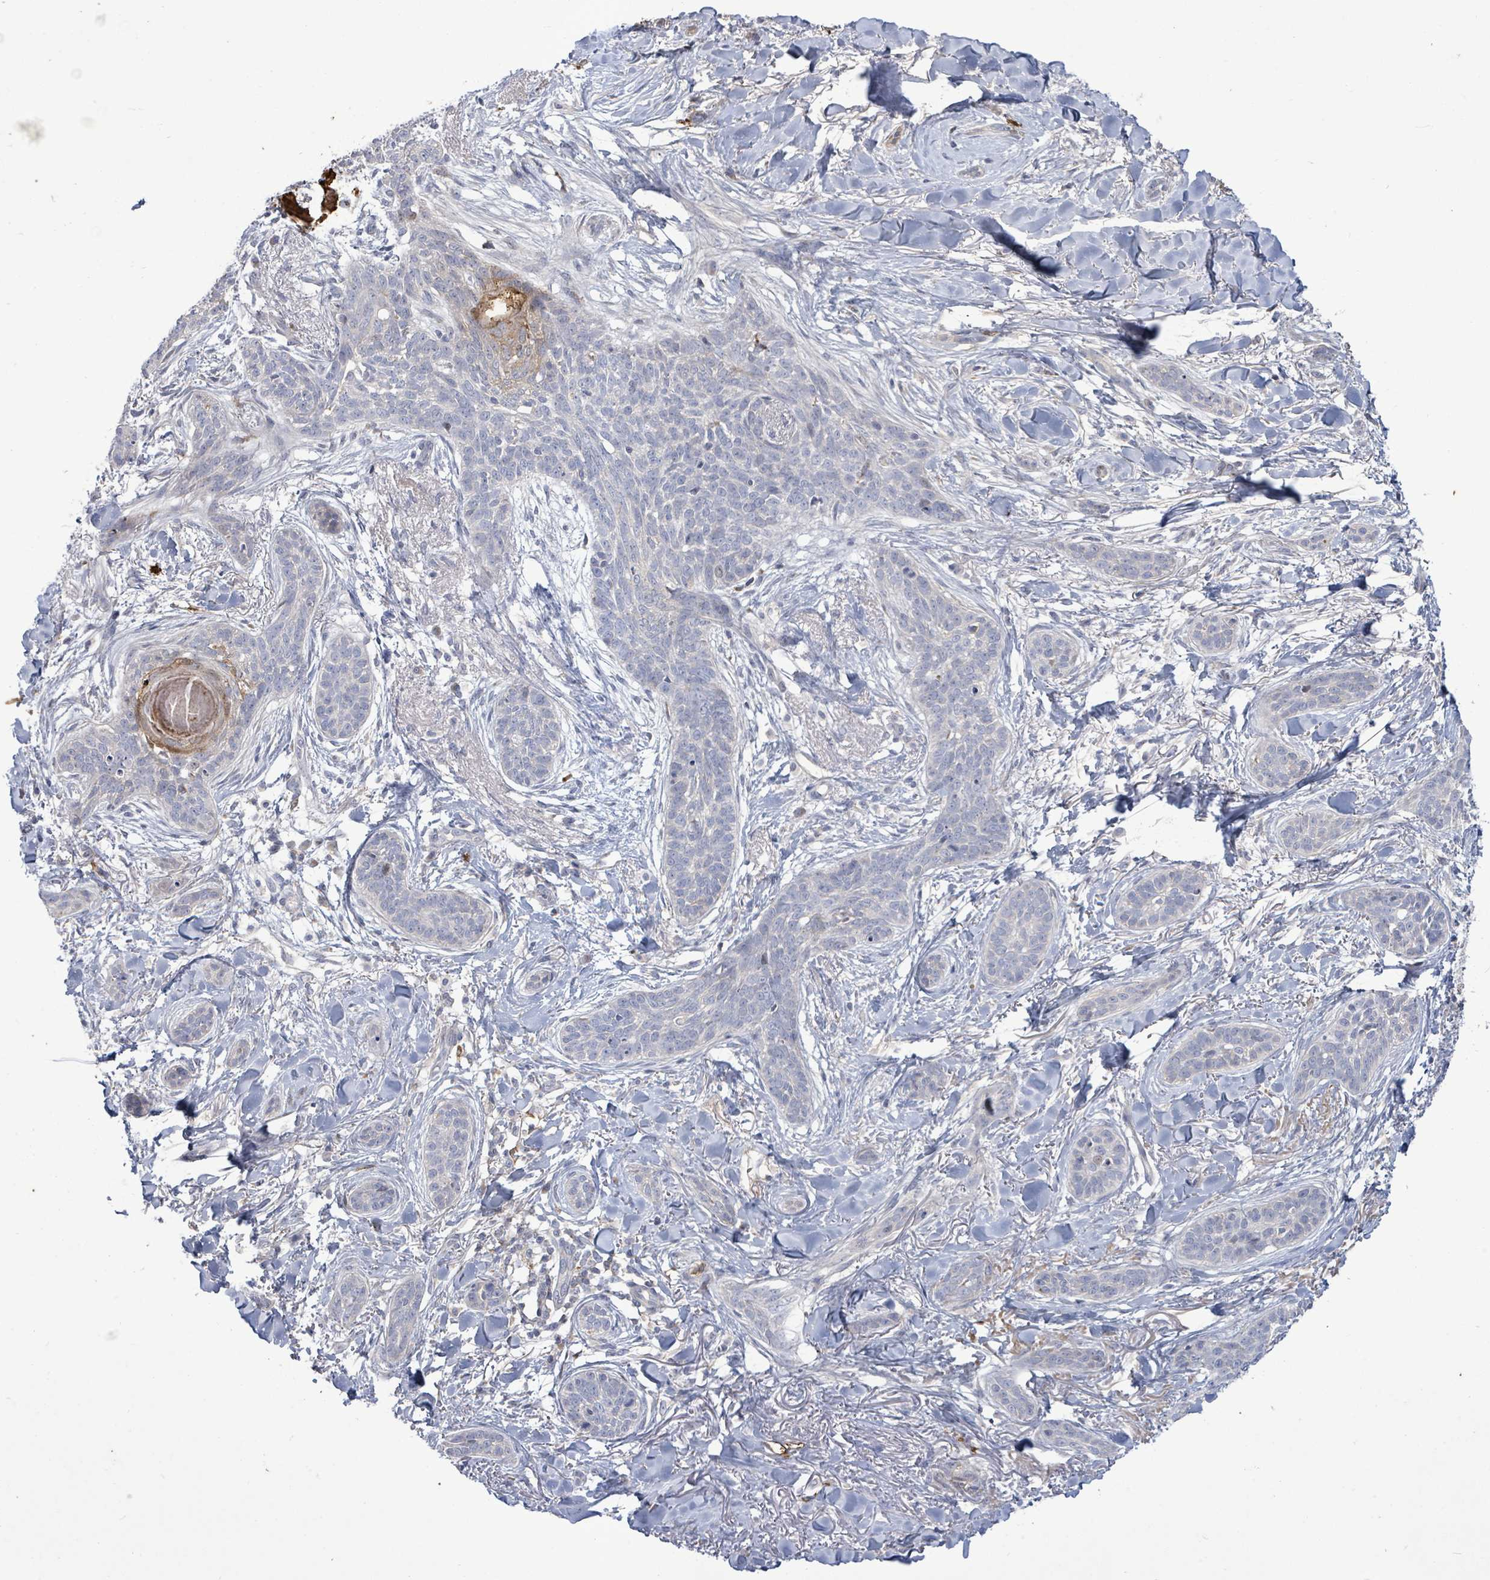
{"staining": {"intensity": "negative", "quantity": "none", "location": "none"}, "tissue": "skin cancer", "cell_type": "Tumor cells", "image_type": "cancer", "snomed": [{"axis": "morphology", "description": "Basal cell carcinoma"}, {"axis": "topography", "description": "Skin"}], "caption": "An IHC image of basal cell carcinoma (skin) is shown. There is no staining in tumor cells of basal cell carcinoma (skin).", "gene": "FAM210A", "patient": {"sex": "male", "age": 52}}